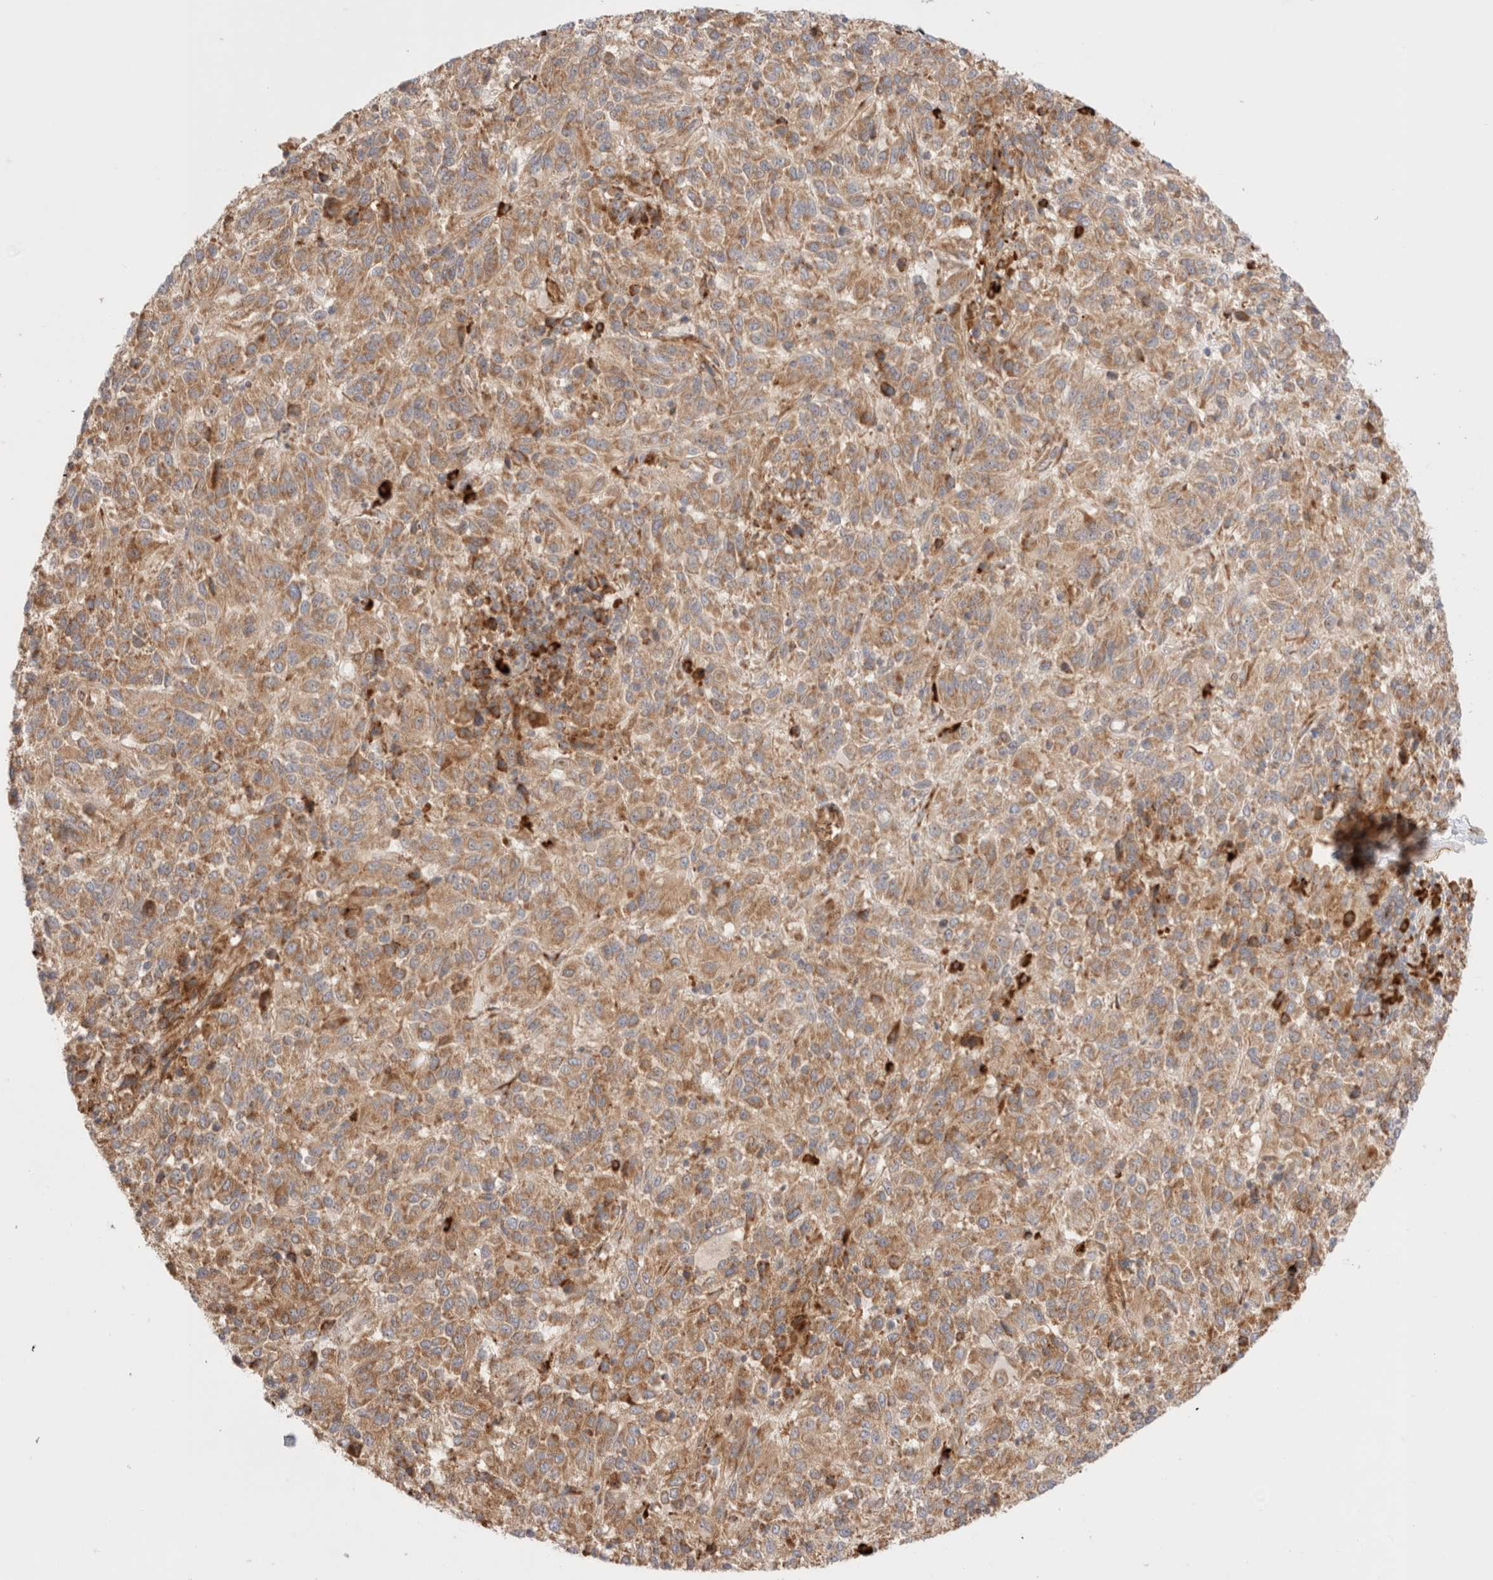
{"staining": {"intensity": "moderate", "quantity": ">75%", "location": "cytoplasmic/membranous"}, "tissue": "melanoma", "cell_type": "Tumor cells", "image_type": "cancer", "snomed": [{"axis": "morphology", "description": "Malignant melanoma, Metastatic site"}, {"axis": "topography", "description": "Lung"}], "caption": "Immunohistochemical staining of malignant melanoma (metastatic site) exhibits medium levels of moderate cytoplasmic/membranous staining in approximately >75% of tumor cells. (Brightfield microscopy of DAB IHC at high magnification).", "gene": "UTS2B", "patient": {"sex": "male", "age": 64}}